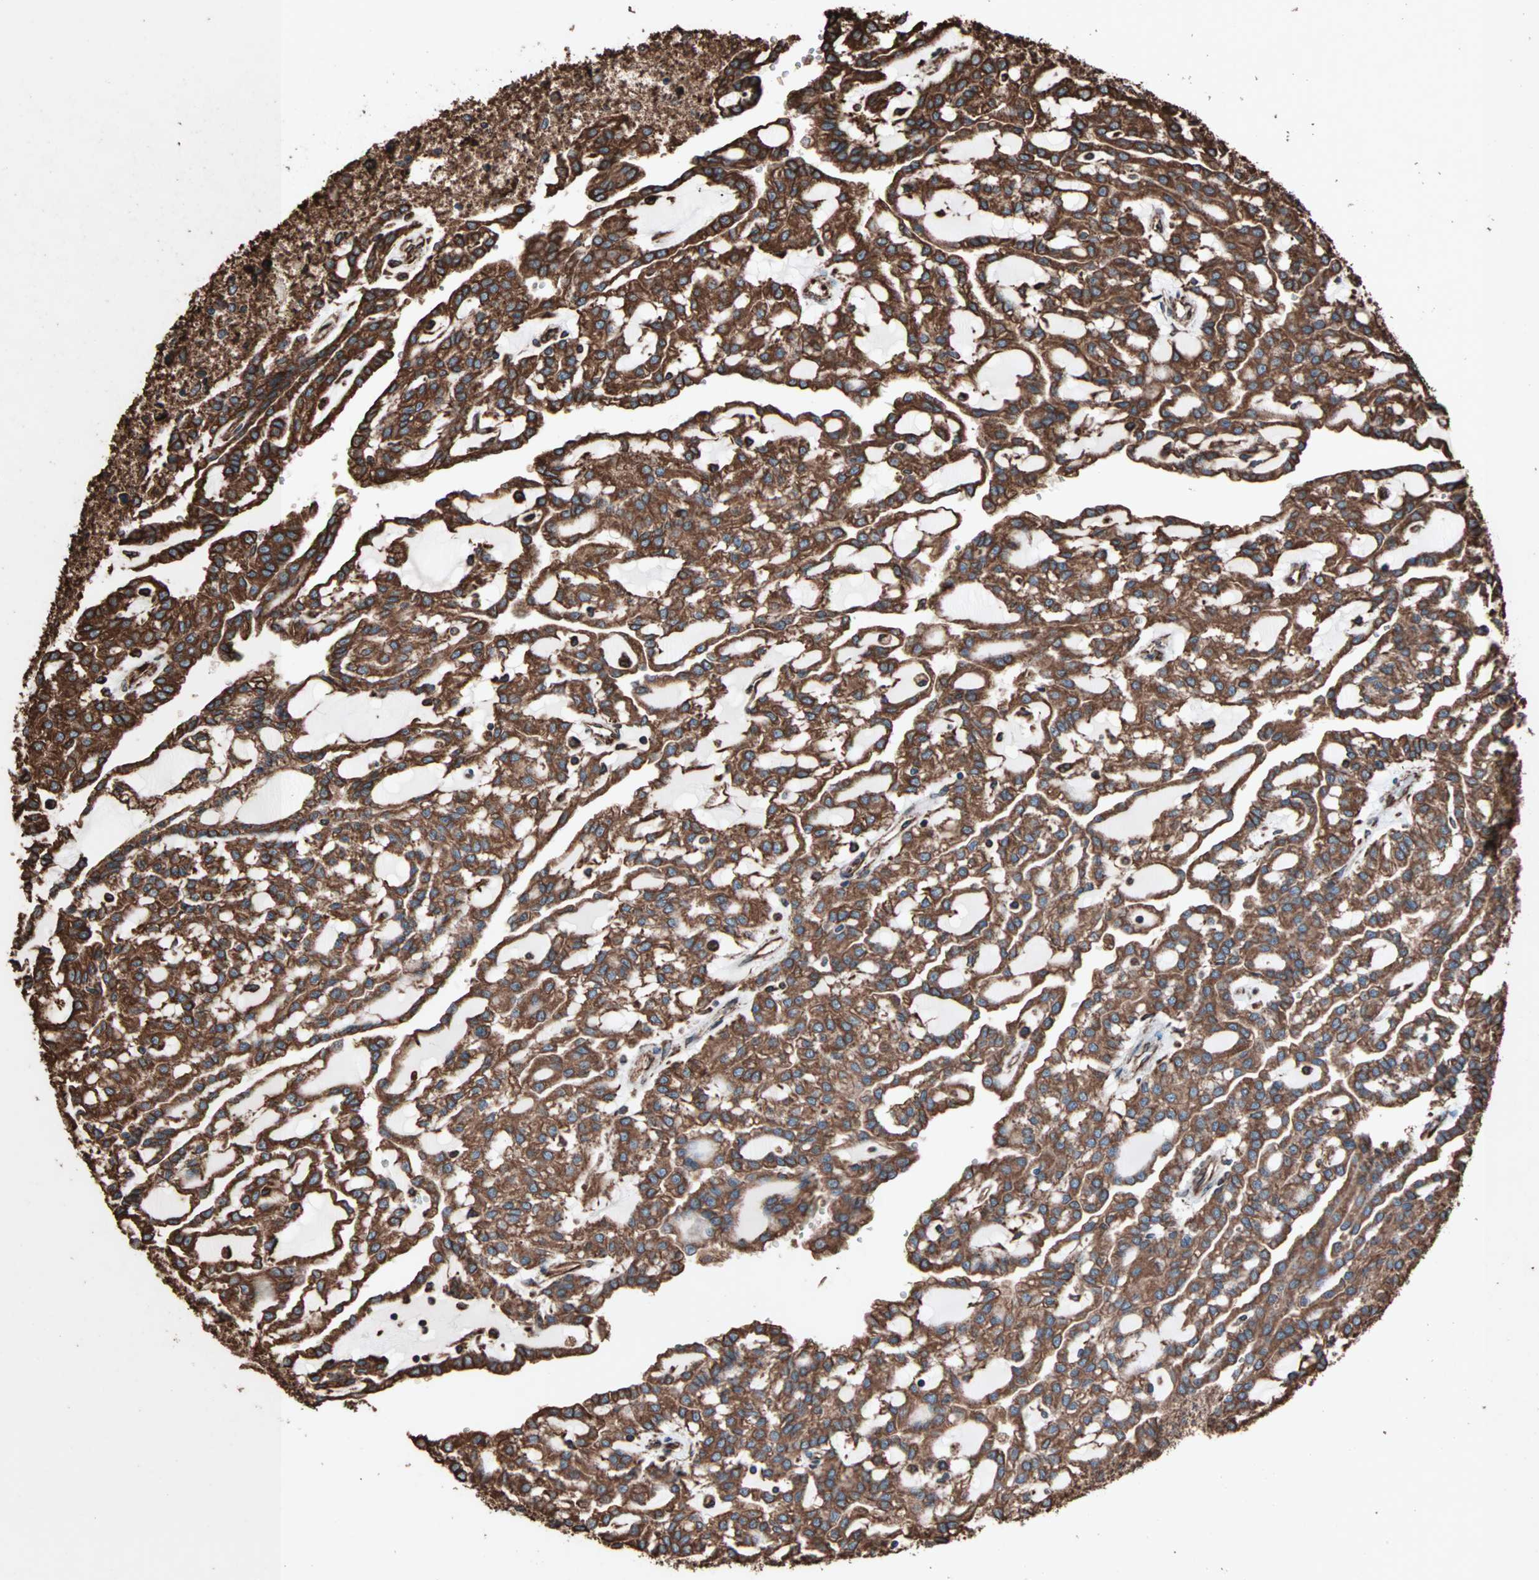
{"staining": {"intensity": "strong", "quantity": ">75%", "location": "cytoplasmic/membranous"}, "tissue": "renal cancer", "cell_type": "Tumor cells", "image_type": "cancer", "snomed": [{"axis": "morphology", "description": "Adenocarcinoma, NOS"}, {"axis": "topography", "description": "Kidney"}], "caption": "Renal cancer (adenocarcinoma) was stained to show a protein in brown. There is high levels of strong cytoplasmic/membranous positivity in about >75% of tumor cells.", "gene": "HSP90B1", "patient": {"sex": "male", "age": 63}}